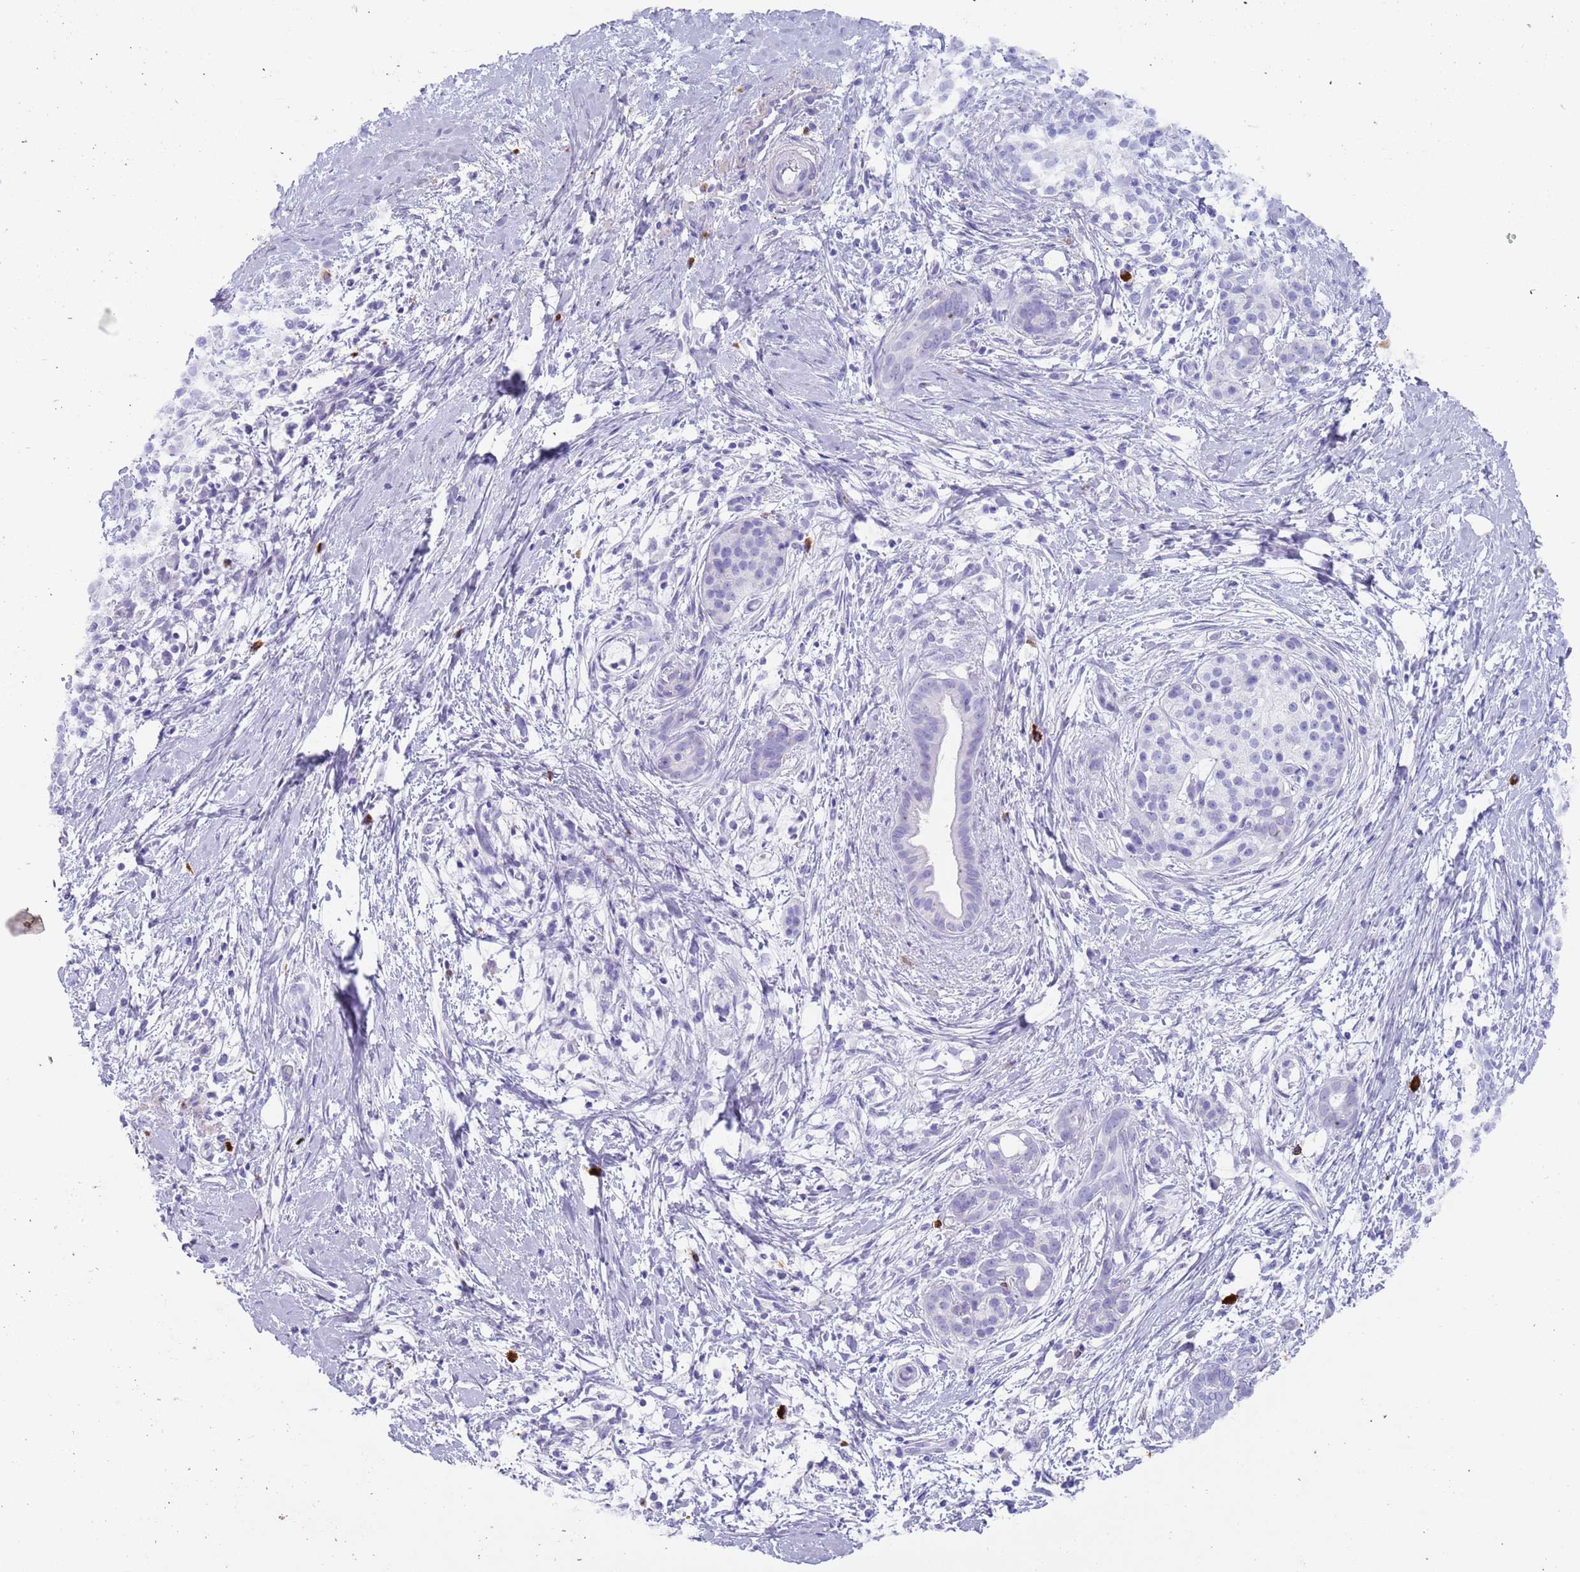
{"staining": {"intensity": "negative", "quantity": "none", "location": "none"}, "tissue": "pancreatic cancer", "cell_type": "Tumor cells", "image_type": "cancer", "snomed": [{"axis": "morphology", "description": "Adenocarcinoma, NOS"}, {"axis": "topography", "description": "Pancreas"}], "caption": "Pancreatic cancer (adenocarcinoma) stained for a protein using IHC shows no expression tumor cells.", "gene": "MYADML2", "patient": {"sex": "male", "age": 58}}